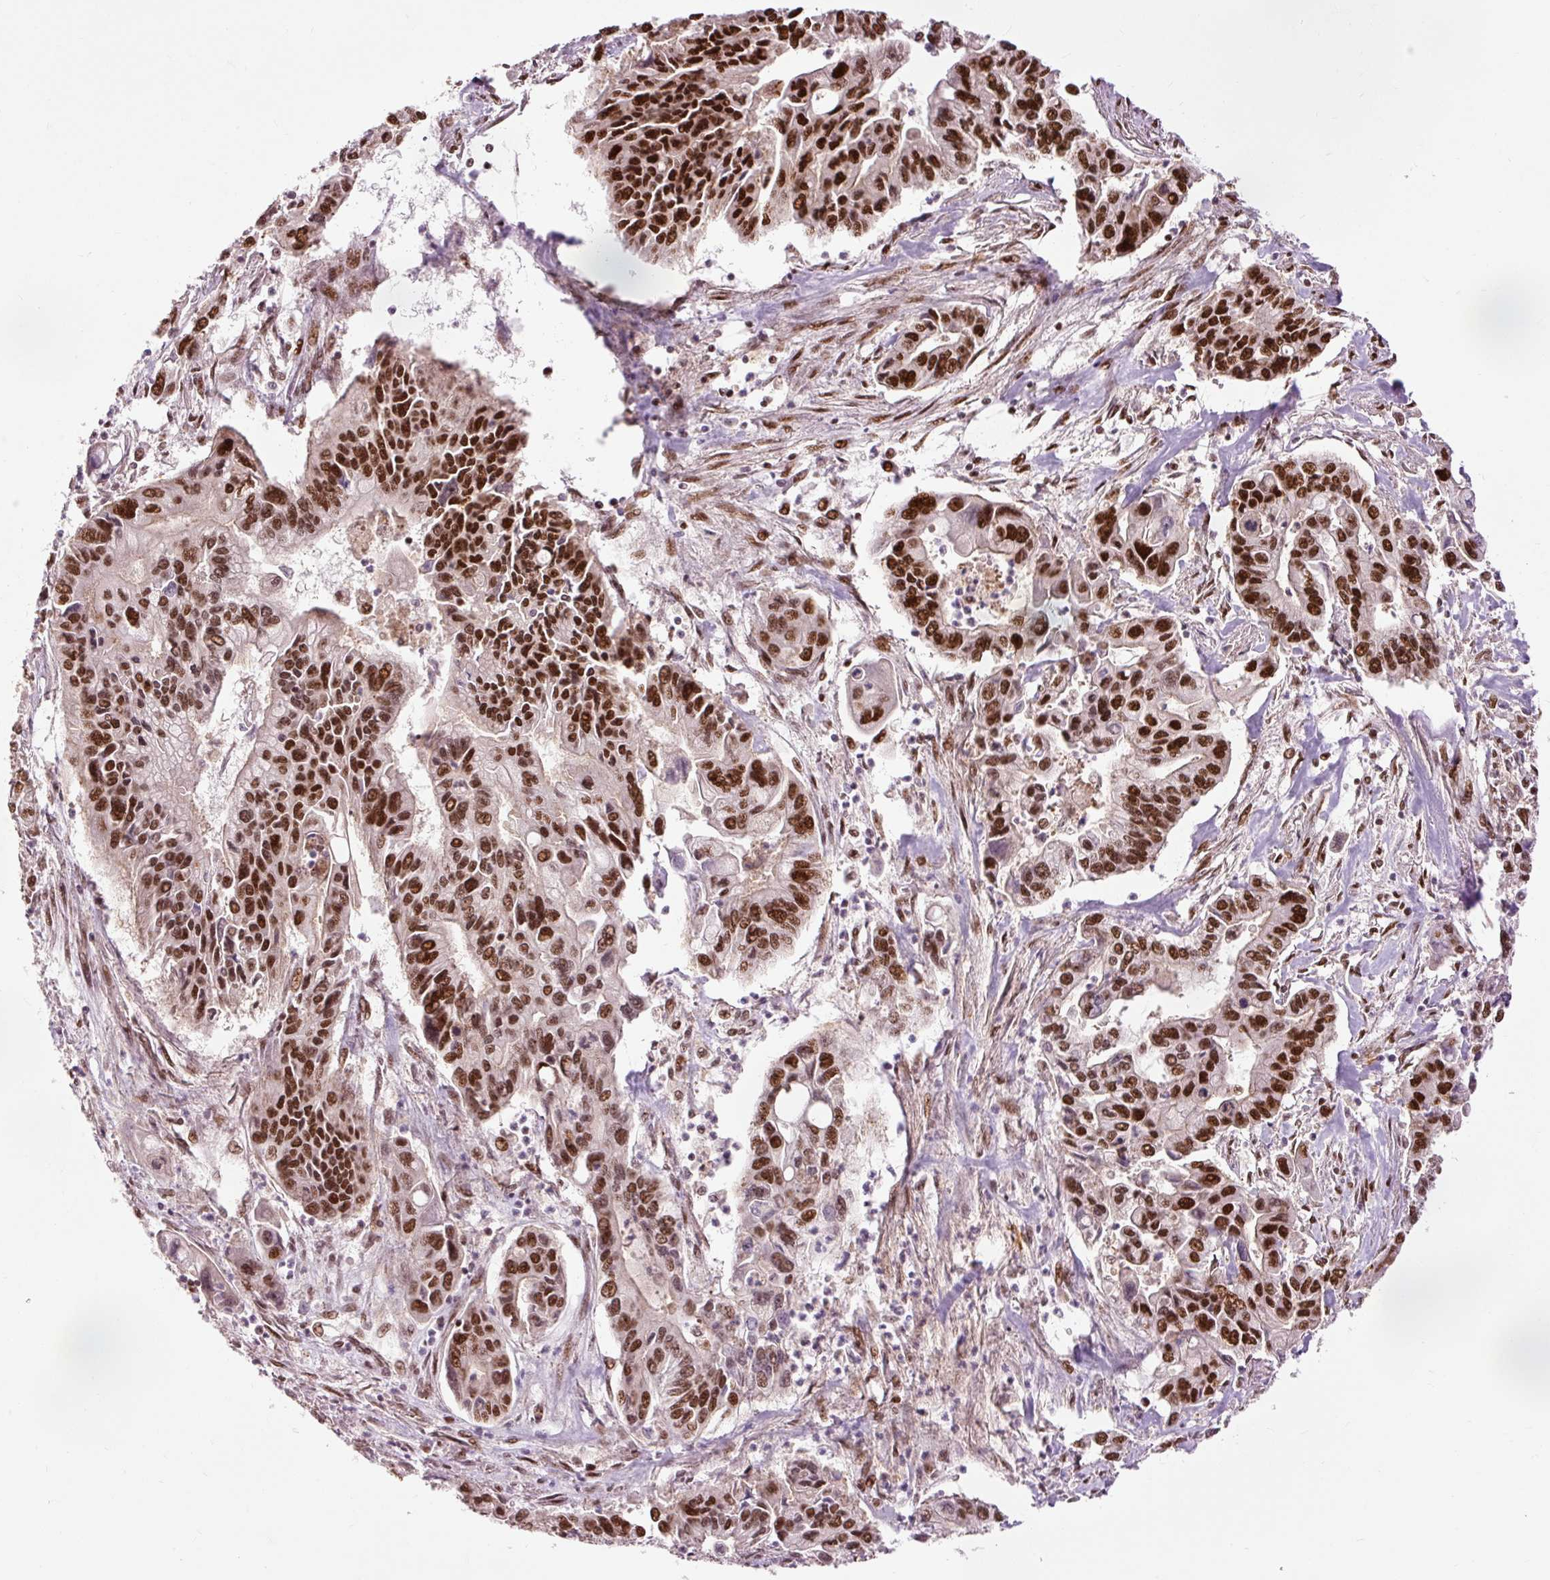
{"staining": {"intensity": "strong", "quantity": ">75%", "location": "nuclear"}, "tissue": "pancreatic cancer", "cell_type": "Tumor cells", "image_type": "cancer", "snomed": [{"axis": "morphology", "description": "Adenocarcinoma, NOS"}, {"axis": "topography", "description": "Pancreas"}], "caption": "DAB (3,3'-diaminobenzidine) immunohistochemical staining of pancreatic cancer (adenocarcinoma) demonstrates strong nuclear protein staining in approximately >75% of tumor cells. The protein of interest is stained brown, and the nuclei are stained in blue (DAB IHC with brightfield microscopy, high magnification).", "gene": "ZBTB44", "patient": {"sex": "male", "age": 62}}